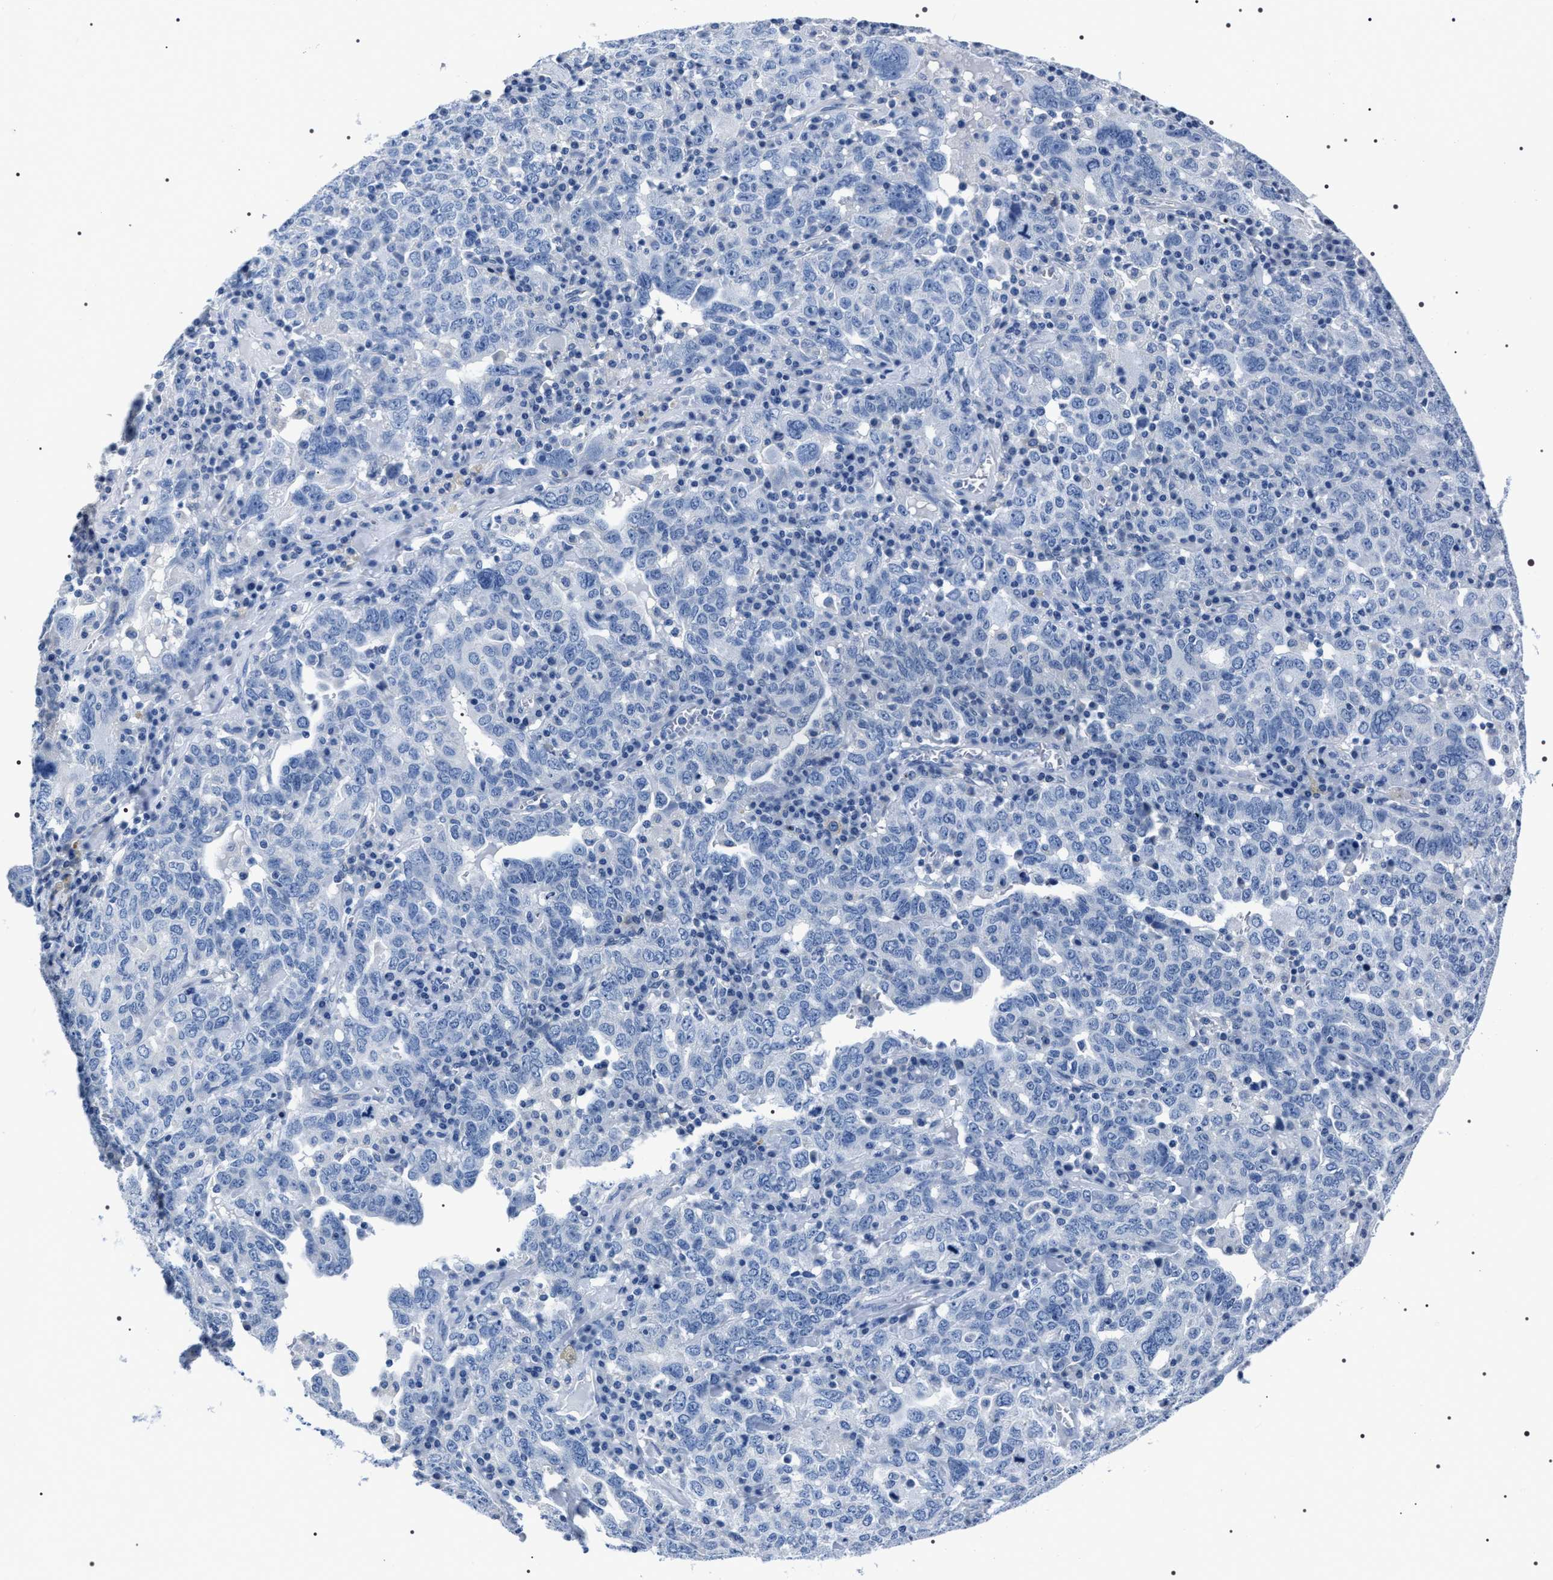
{"staining": {"intensity": "negative", "quantity": "none", "location": "none"}, "tissue": "ovarian cancer", "cell_type": "Tumor cells", "image_type": "cancer", "snomed": [{"axis": "morphology", "description": "Carcinoma, endometroid"}, {"axis": "topography", "description": "Ovary"}], "caption": "Tumor cells show no significant positivity in ovarian cancer (endometroid carcinoma). The staining is performed using DAB (3,3'-diaminobenzidine) brown chromogen with nuclei counter-stained in using hematoxylin.", "gene": "ADH4", "patient": {"sex": "female", "age": 62}}